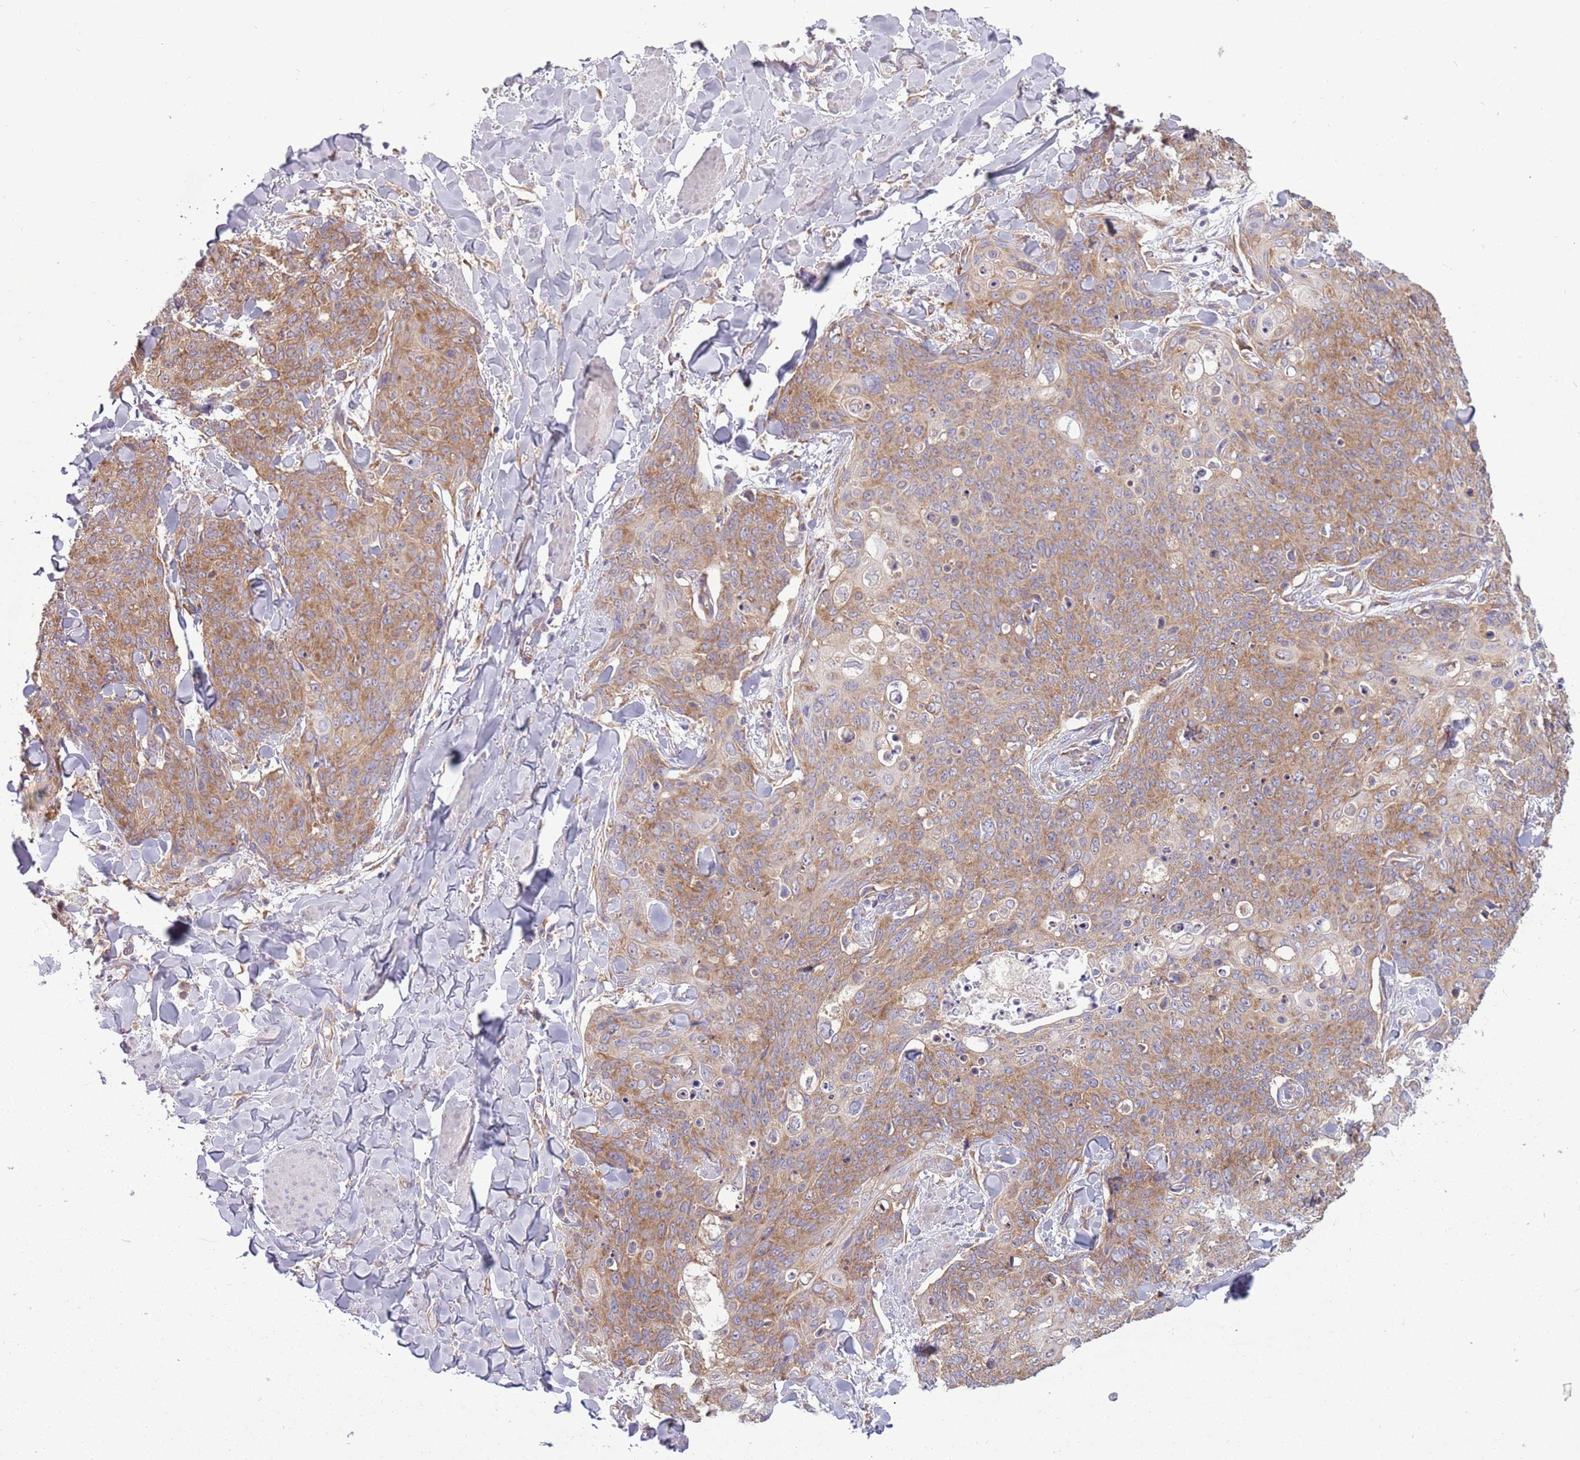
{"staining": {"intensity": "moderate", "quantity": ">75%", "location": "cytoplasmic/membranous"}, "tissue": "skin cancer", "cell_type": "Tumor cells", "image_type": "cancer", "snomed": [{"axis": "morphology", "description": "Squamous cell carcinoma, NOS"}, {"axis": "topography", "description": "Skin"}, {"axis": "topography", "description": "Vulva"}], "caption": "This photomicrograph exhibits immunohistochemistry staining of skin cancer (squamous cell carcinoma), with medium moderate cytoplasmic/membranous positivity in about >75% of tumor cells.", "gene": "RPL17-C18orf32", "patient": {"sex": "female", "age": 85}}